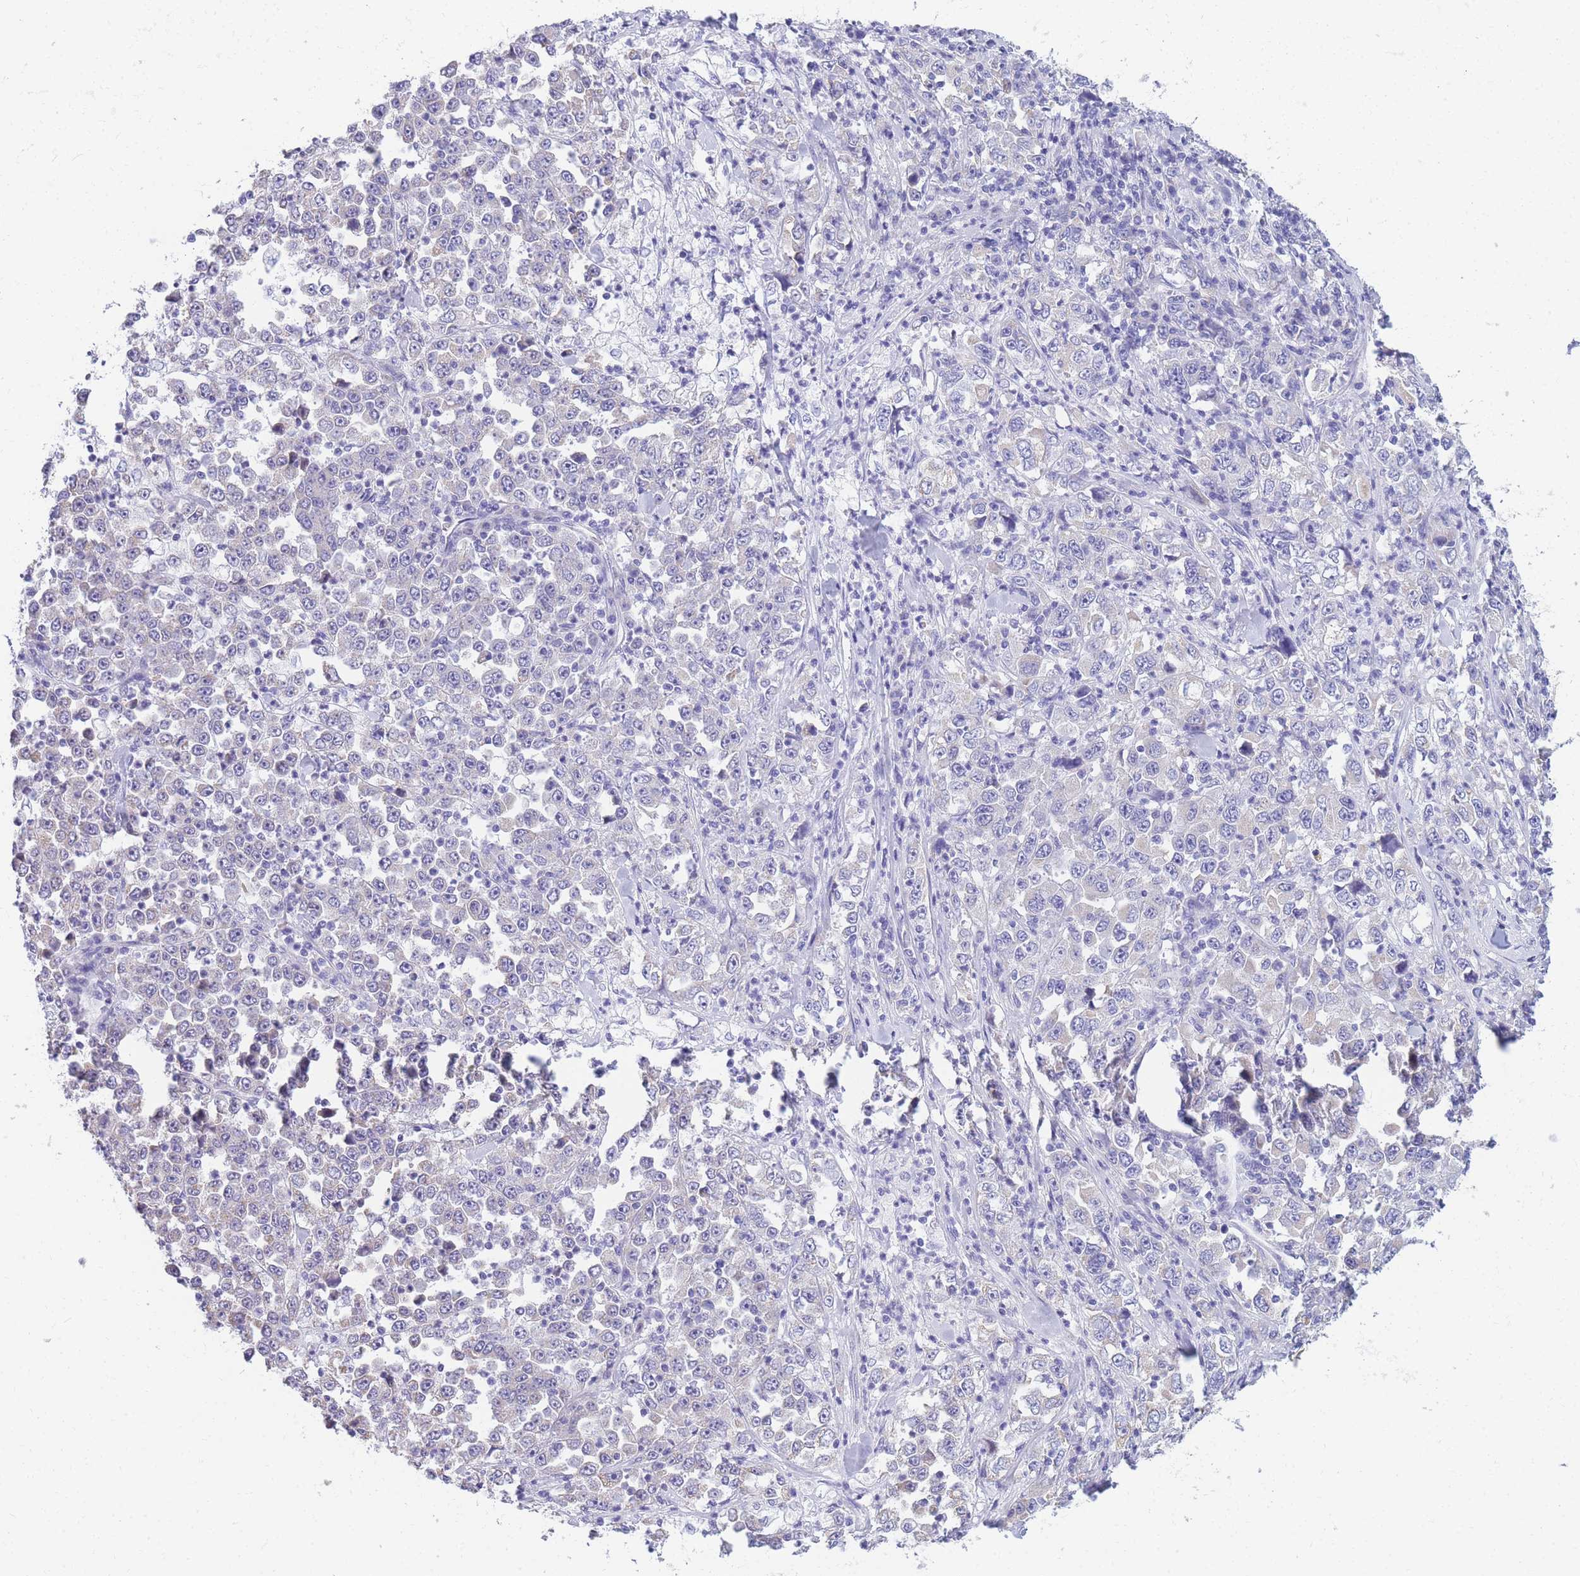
{"staining": {"intensity": "negative", "quantity": "none", "location": "none"}, "tissue": "stomach cancer", "cell_type": "Tumor cells", "image_type": "cancer", "snomed": [{"axis": "morphology", "description": "Normal tissue, NOS"}, {"axis": "morphology", "description": "Adenocarcinoma, NOS"}, {"axis": "topography", "description": "Stomach, upper"}, {"axis": "topography", "description": "Stomach"}], "caption": "The micrograph displays no significant positivity in tumor cells of stomach cancer (adenocarcinoma). Nuclei are stained in blue.", "gene": "DHRS11", "patient": {"sex": "male", "age": 59}}